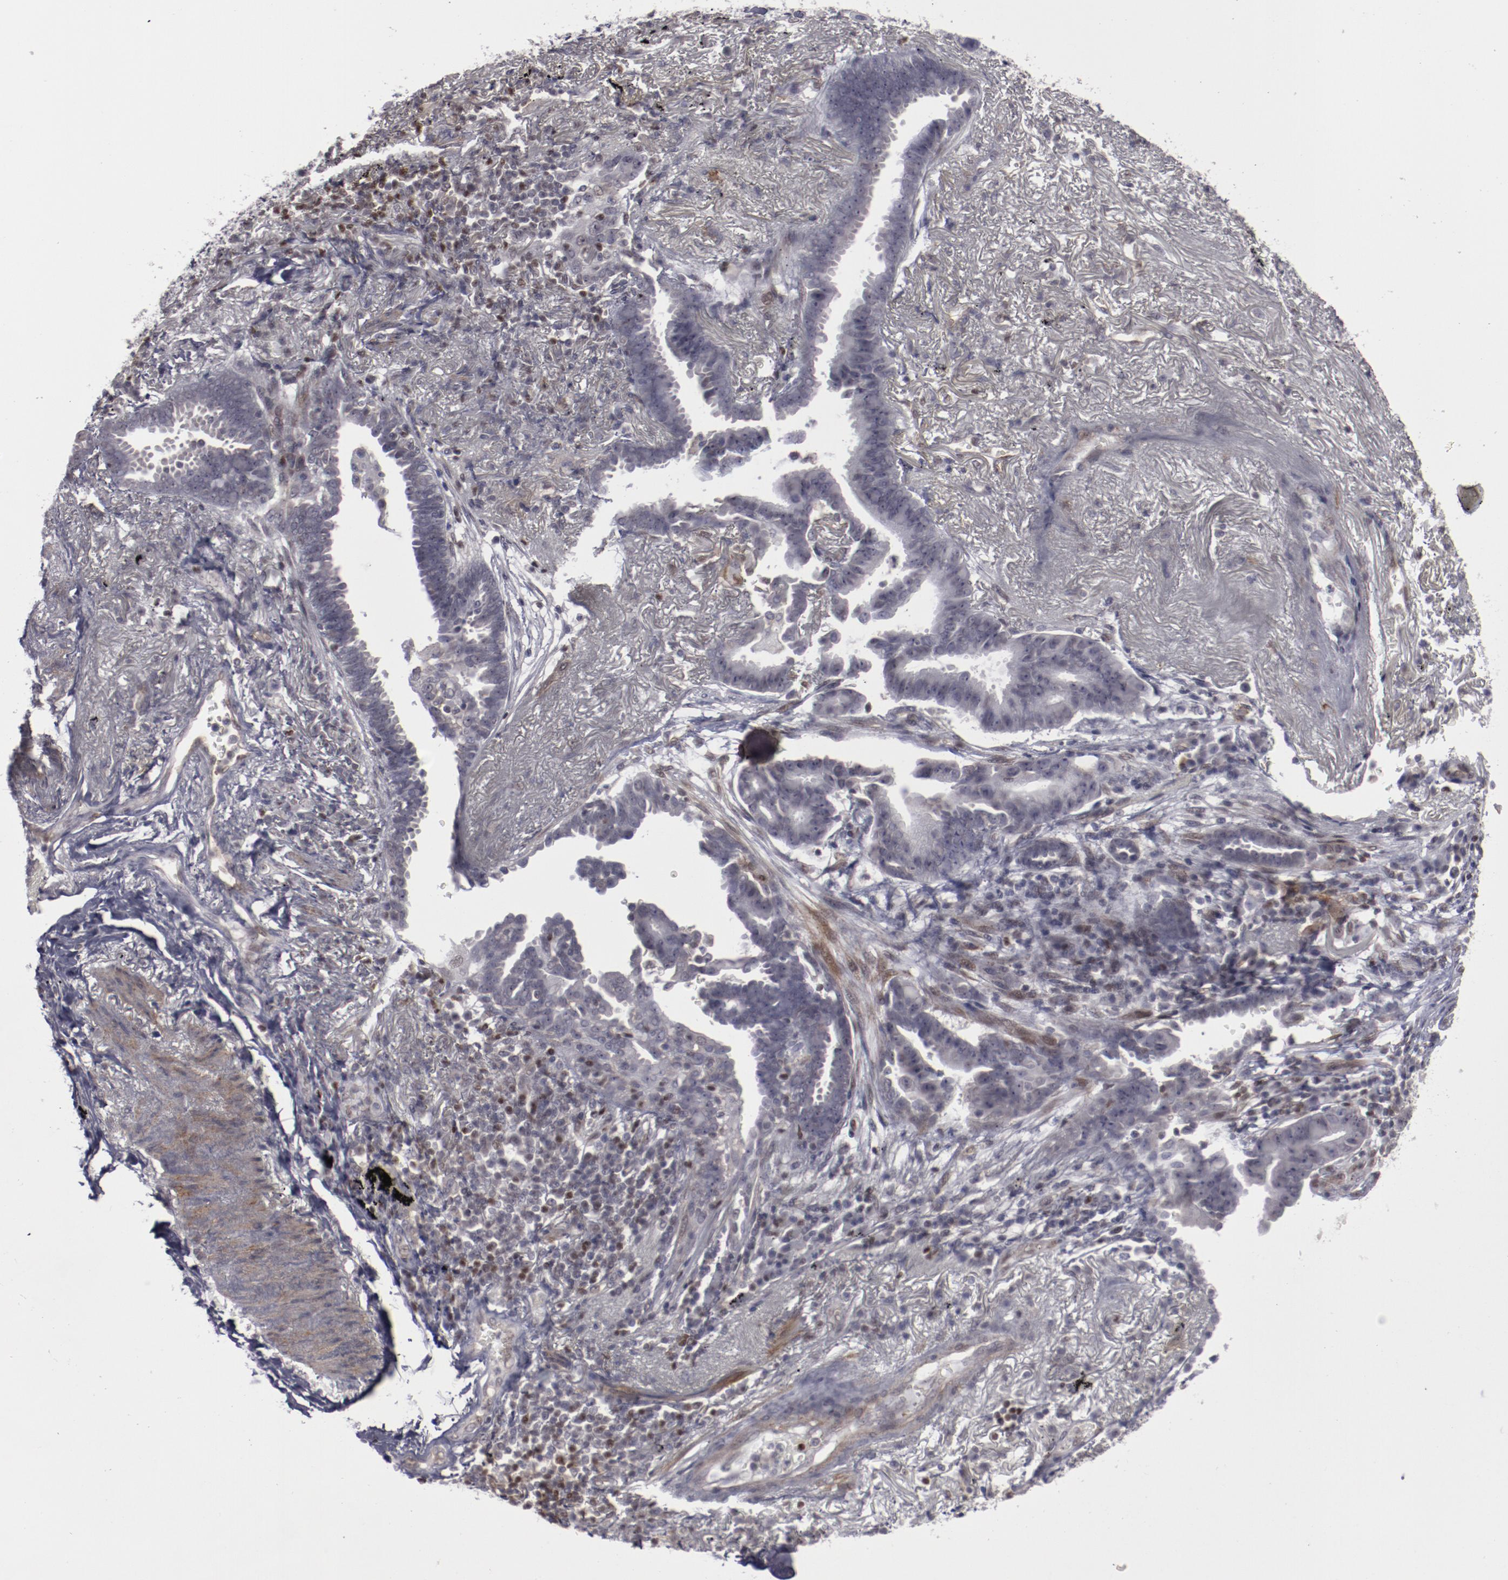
{"staining": {"intensity": "negative", "quantity": "none", "location": "none"}, "tissue": "lung cancer", "cell_type": "Tumor cells", "image_type": "cancer", "snomed": [{"axis": "morphology", "description": "Adenocarcinoma, NOS"}, {"axis": "topography", "description": "Lung"}], "caption": "Immunohistochemical staining of human adenocarcinoma (lung) exhibits no significant staining in tumor cells. (DAB immunohistochemistry (IHC), high magnification).", "gene": "LEF1", "patient": {"sex": "female", "age": 64}}